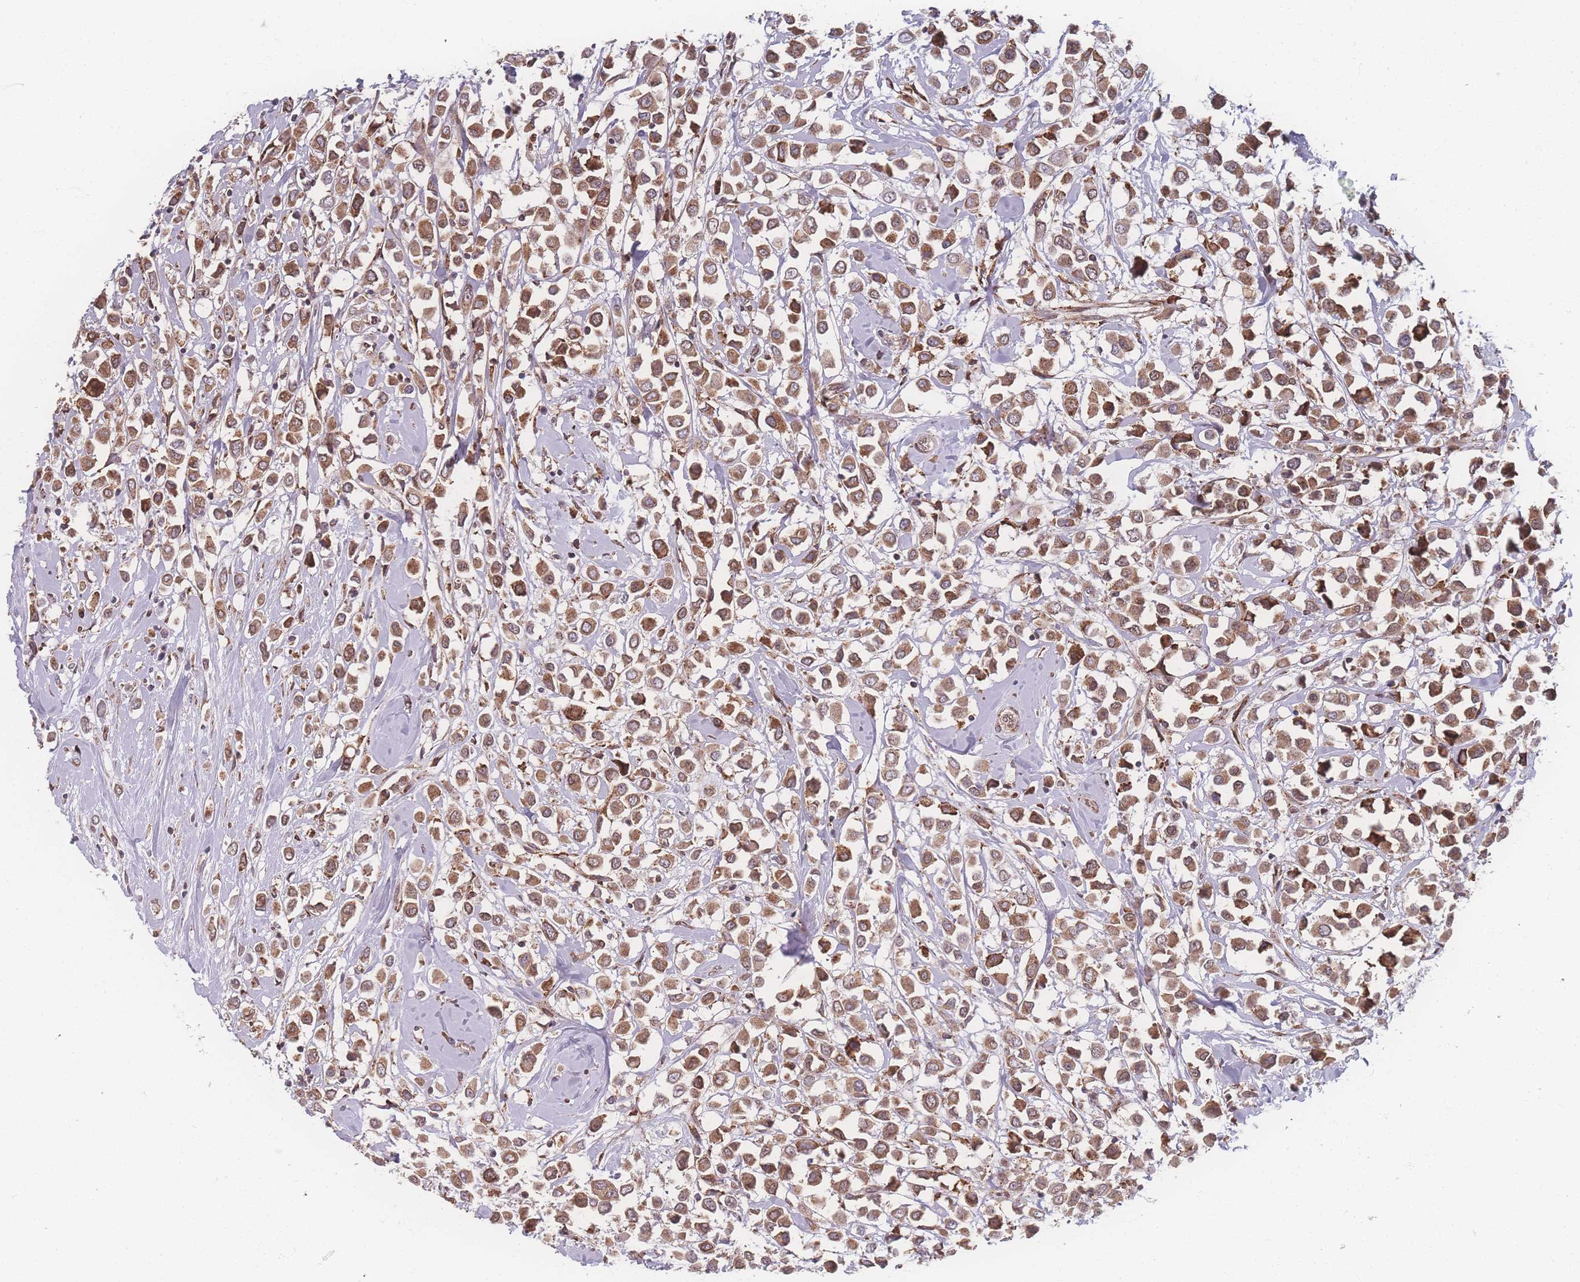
{"staining": {"intensity": "moderate", "quantity": ">75%", "location": "cytoplasmic/membranous"}, "tissue": "breast cancer", "cell_type": "Tumor cells", "image_type": "cancer", "snomed": [{"axis": "morphology", "description": "Duct carcinoma"}, {"axis": "topography", "description": "Breast"}], "caption": "Immunohistochemical staining of breast cancer (infiltrating ductal carcinoma) displays medium levels of moderate cytoplasmic/membranous protein expression in approximately >75% of tumor cells.", "gene": "ZC3H13", "patient": {"sex": "female", "age": 87}}